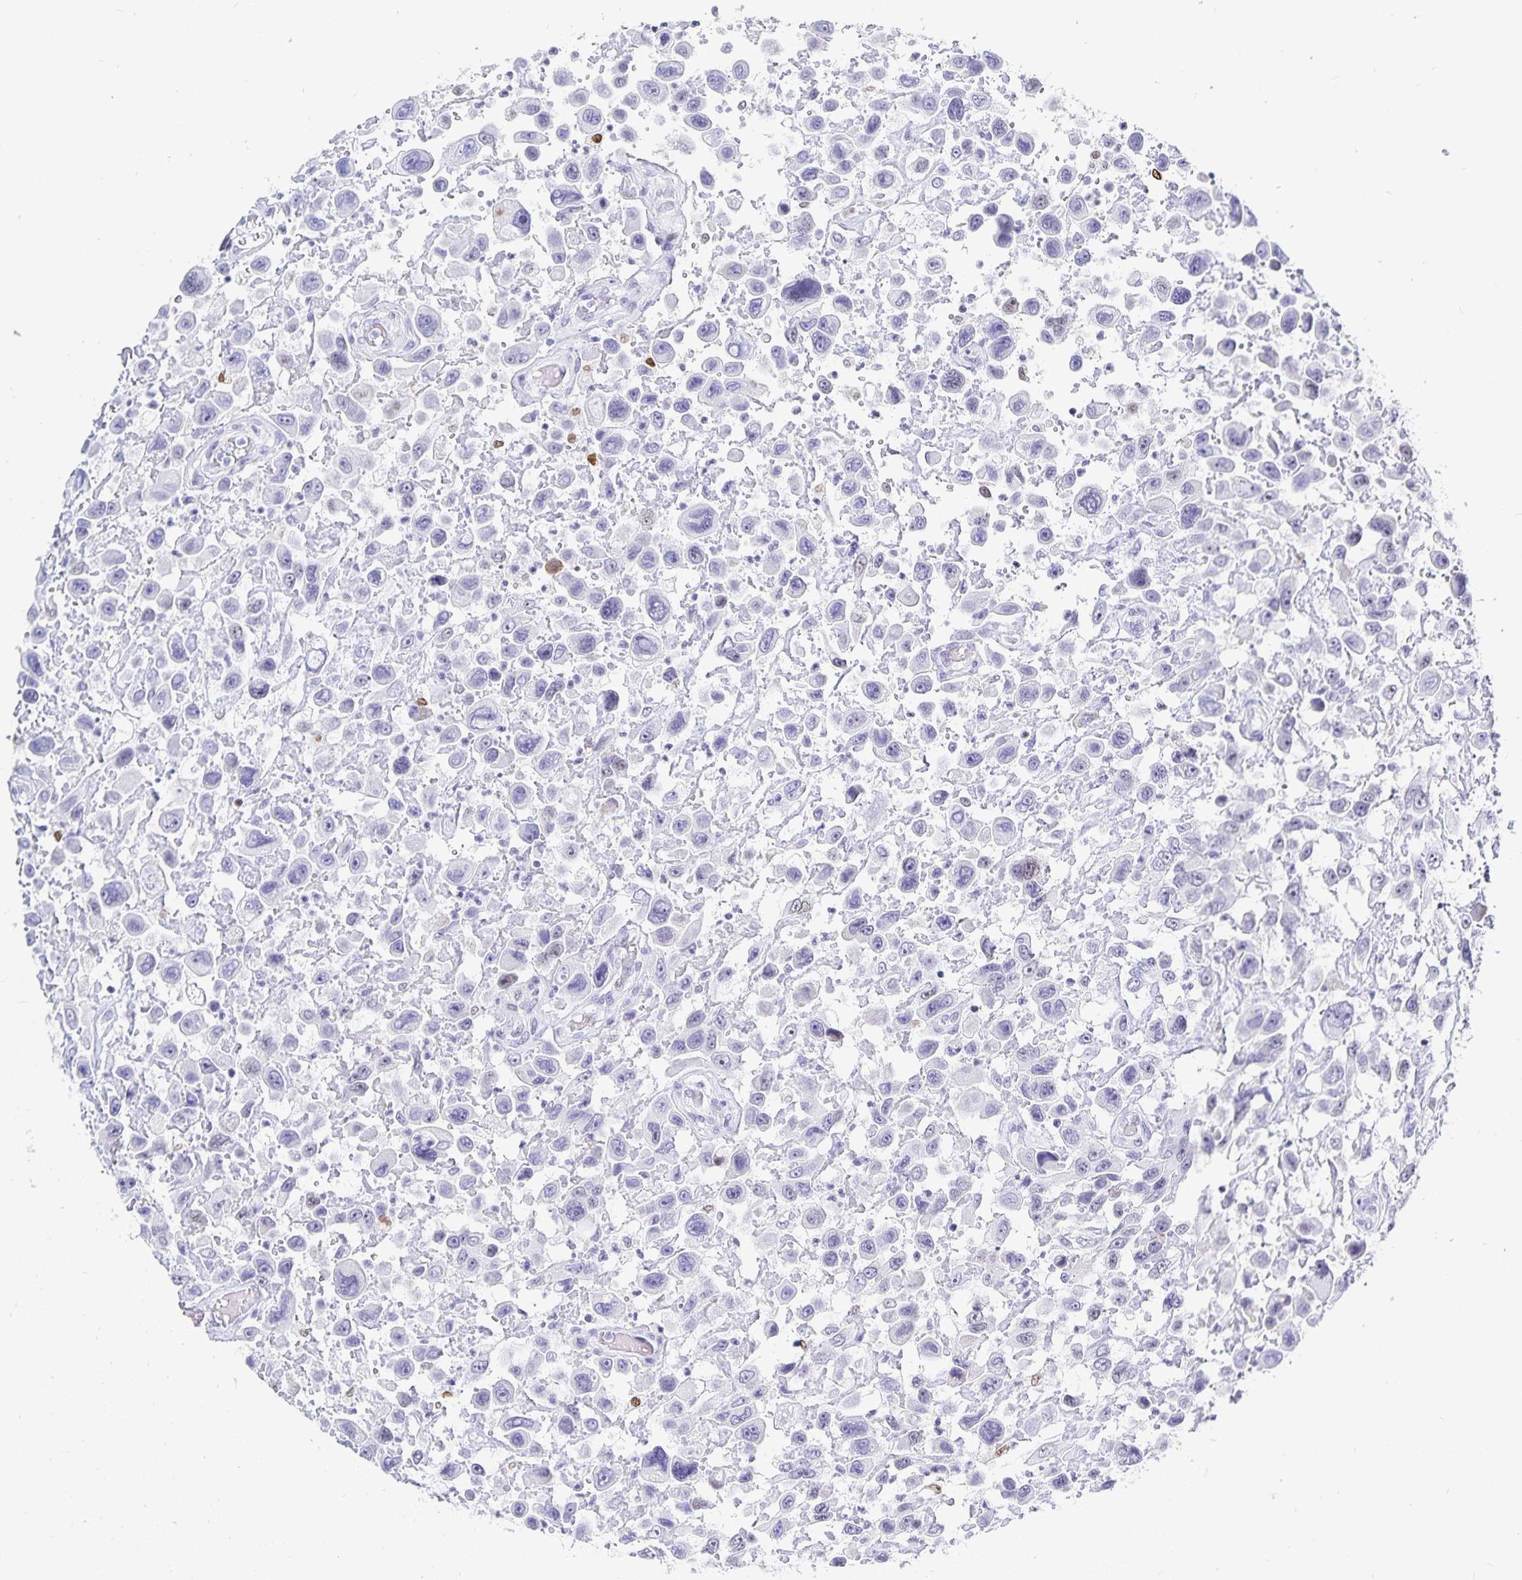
{"staining": {"intensity": "negative", "quantity": "none", "location": "none"}, "tissue": "urothelial cancer", "cell_type": "Tumor cells", "image_type": "cancer", "snomed": [{"axis": "morphology", "description": "Urothelial carcinoma, High grade"}, {"axis": "topography", "description": "Urinary bladder"}], "caption": "High magnification brightfield microscopy of urothelial cancer stained with DAB (3,3'-diaminobenzidine) (brown) and counterstained with hematoxylin (blue): tumor cells show no significant expression.", "gene": "HMGB3", "patient": {"sex": "male", "age": 53}}